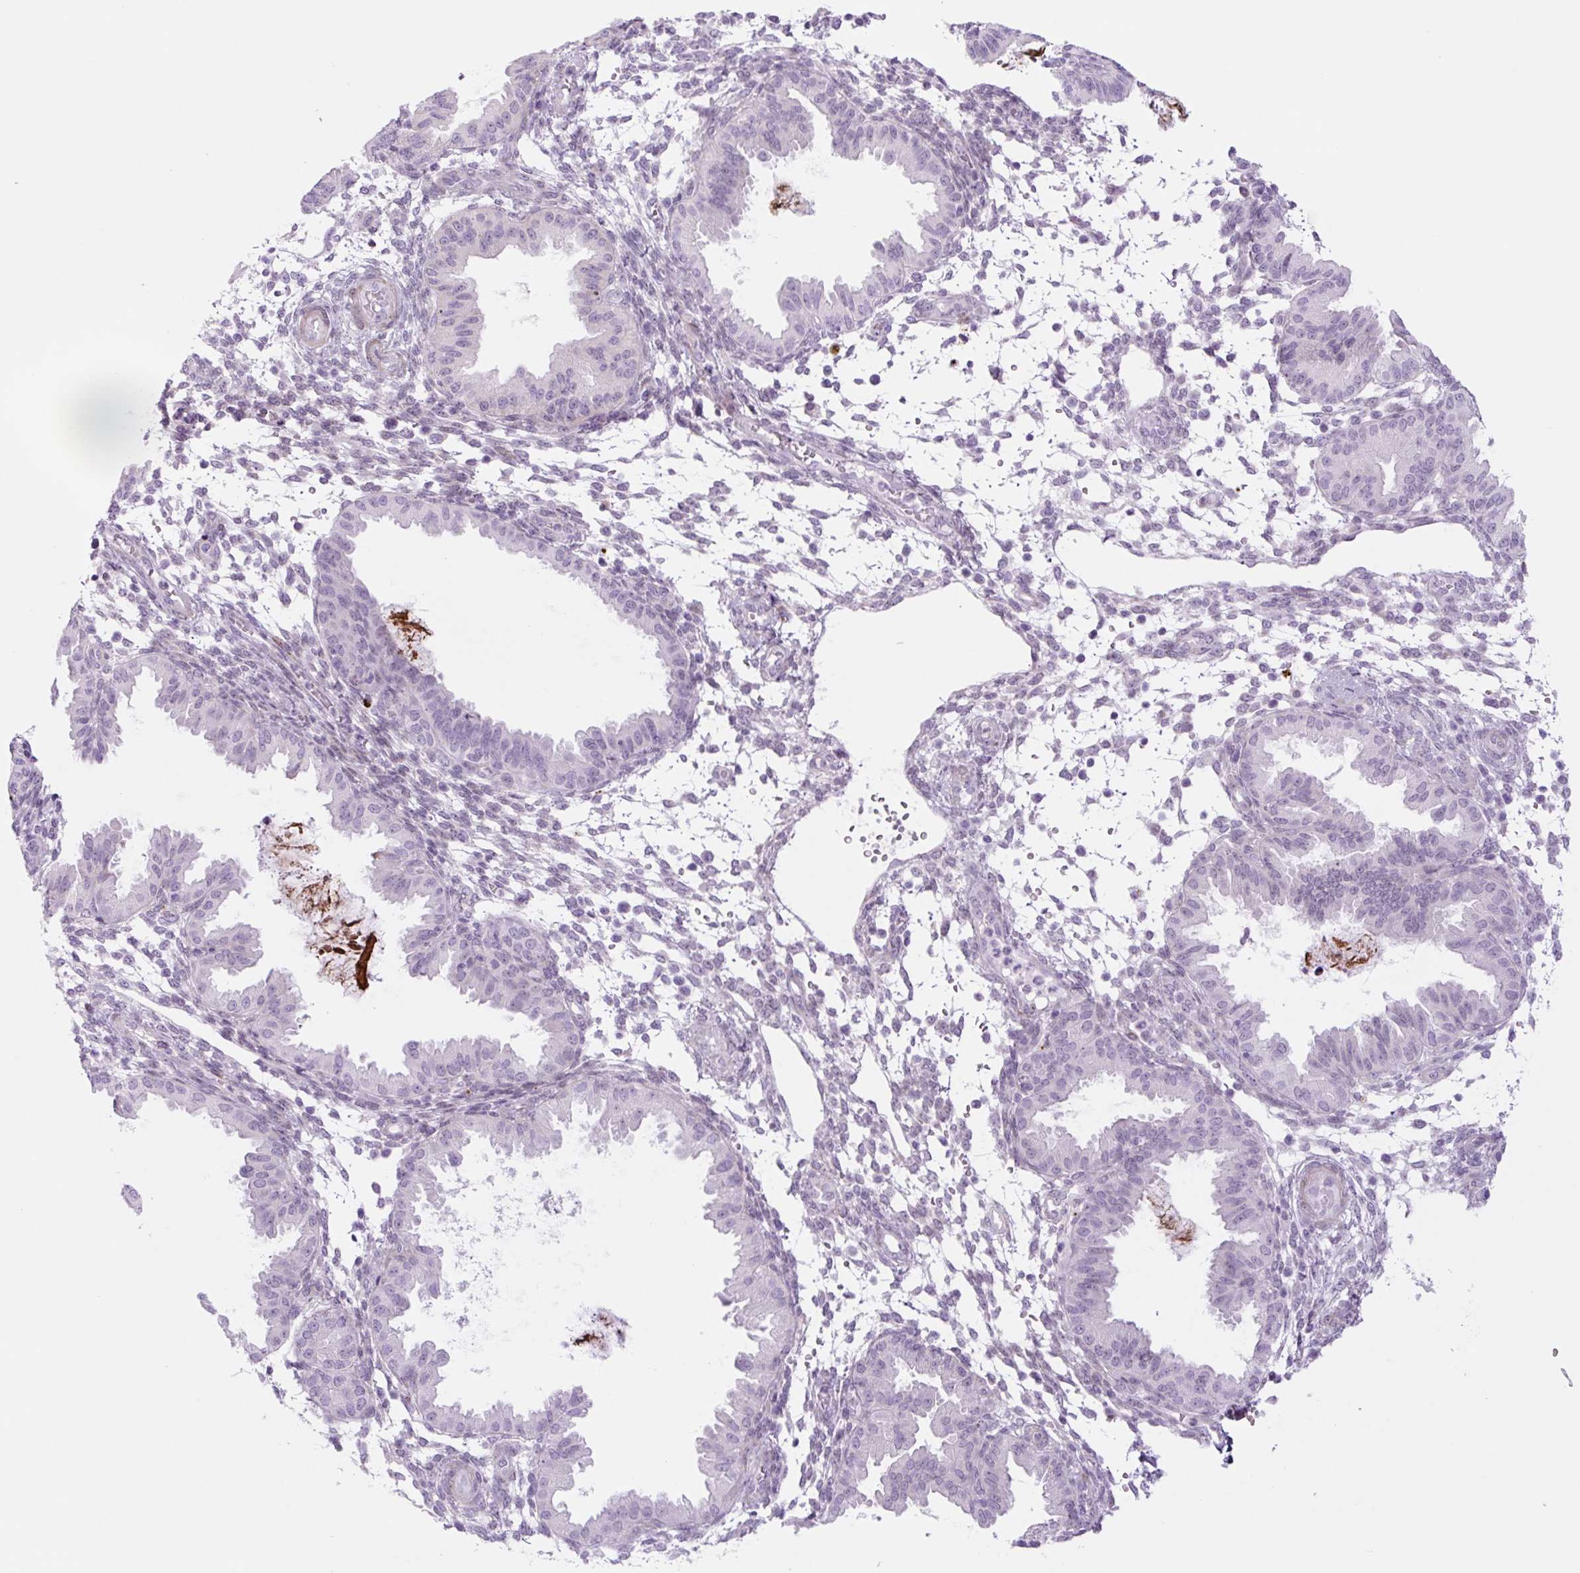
{"staining": {"intensity": "negative", "quantity": "none", "location": "none"}, "tissue": "endometrium", "cell_type": "Cells in endometrial stroma", "image_type": "normal", "snomed": [{"axis": "morphology", "description": "Normal tissue, NOS"}, {"axis": "topography", "description": "Endometrium"}], "caption": "Immunohistochemical staining of normal human endometrium displays no significant expression in cells in endometrial stroma.", "gene": "RRS1", "patient": {"sex": "female", "age": 33}}